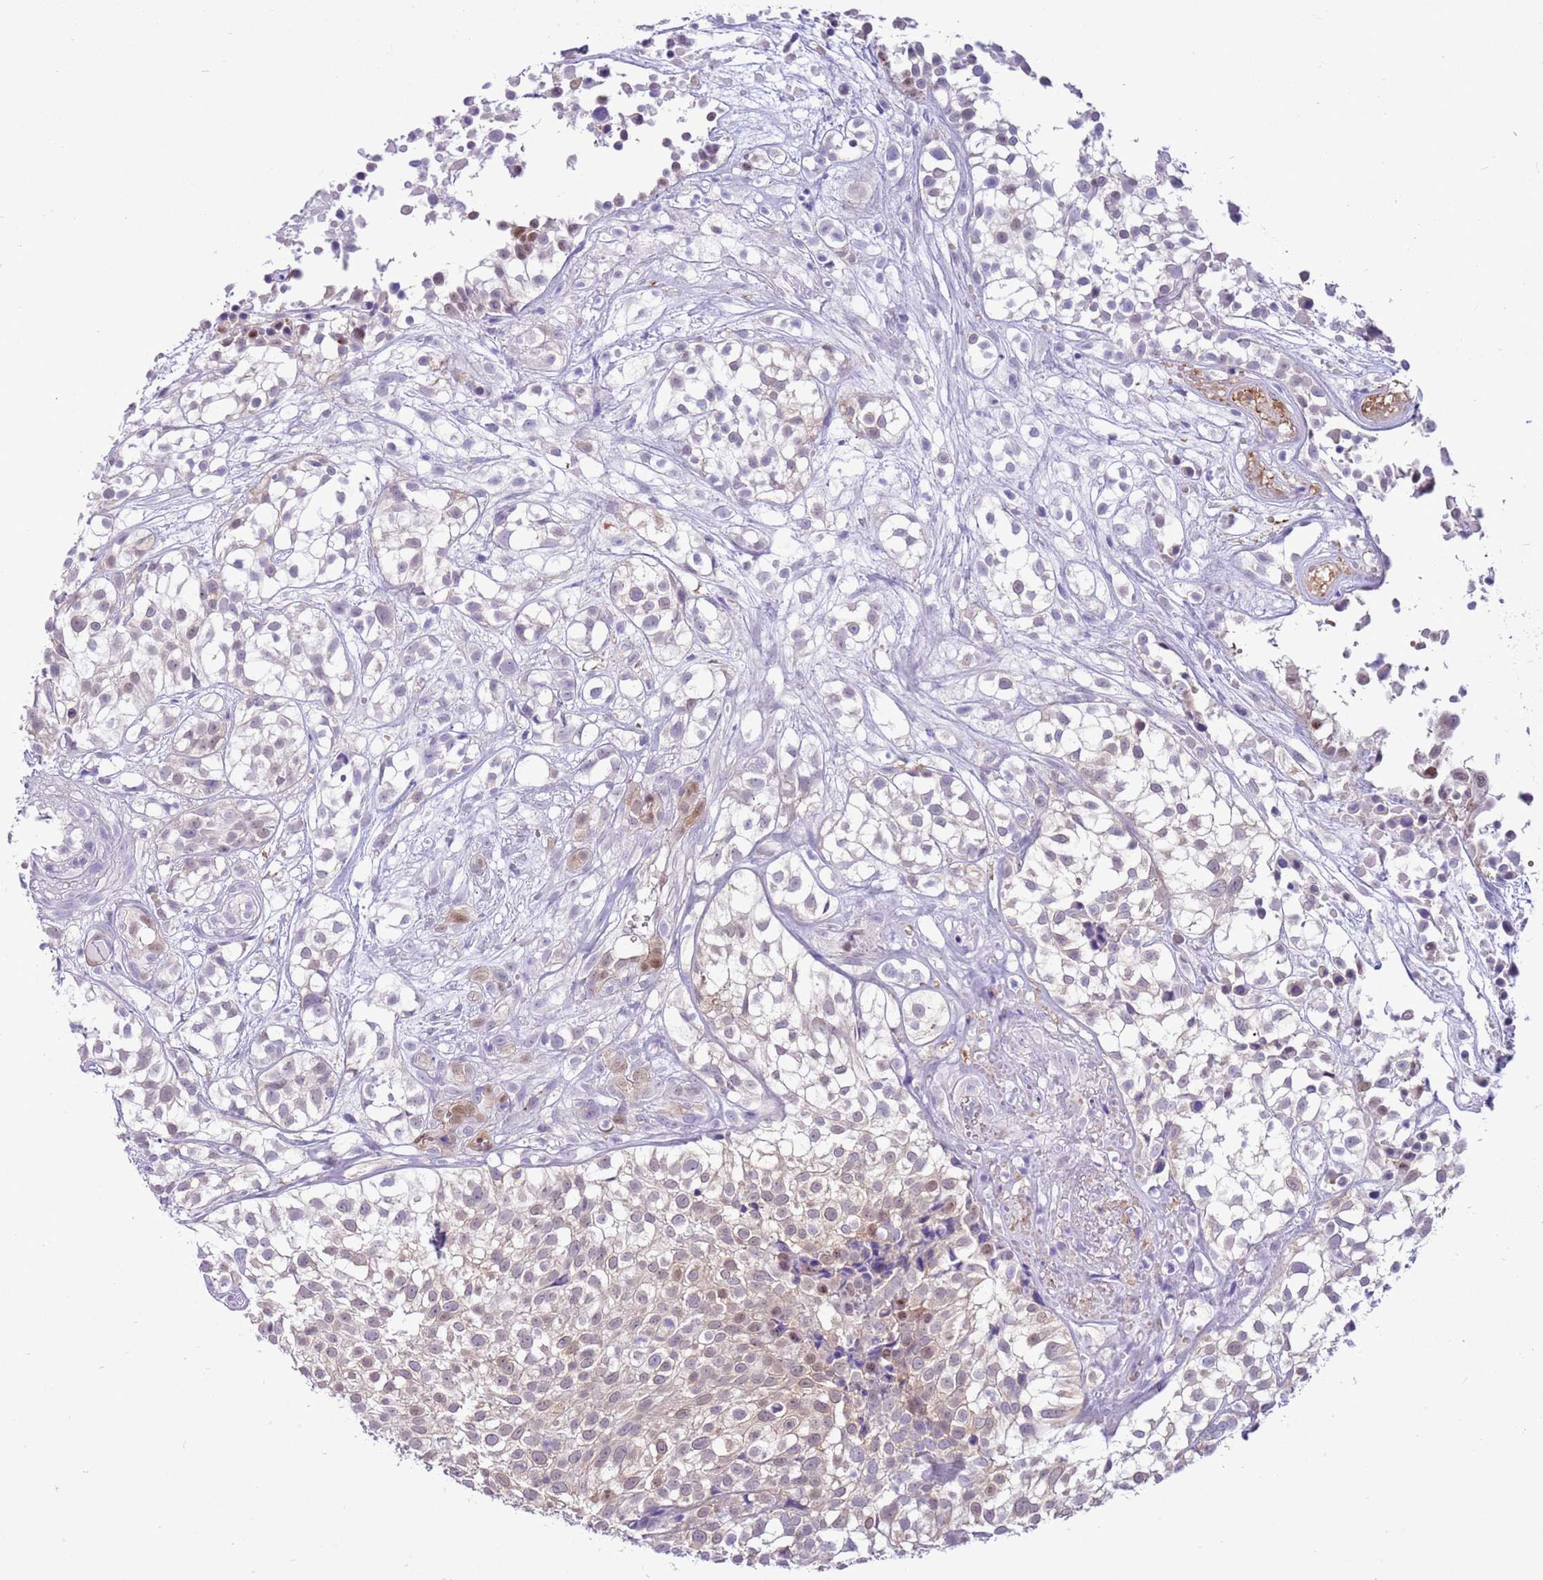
{"staining": {"intensity": "weak", "quantity": "<25%", "location": "nuclear"}, "tissue": "urothelial cancer", "cell_type": "Tumor cells", "image_type": "cancer", "snomed": [{"axis": "morphology", "description": "Urothelial carcinoma, High grade"}, {"axis": "topography", "description": "Urinary bladder"}], "caption": "DAB immunohistochemical staining of human urothelial cancer demonstrates no significant staining in tumor cells.", "gene": "DDI2", "patient": {"sex": "male", "age": 56}}